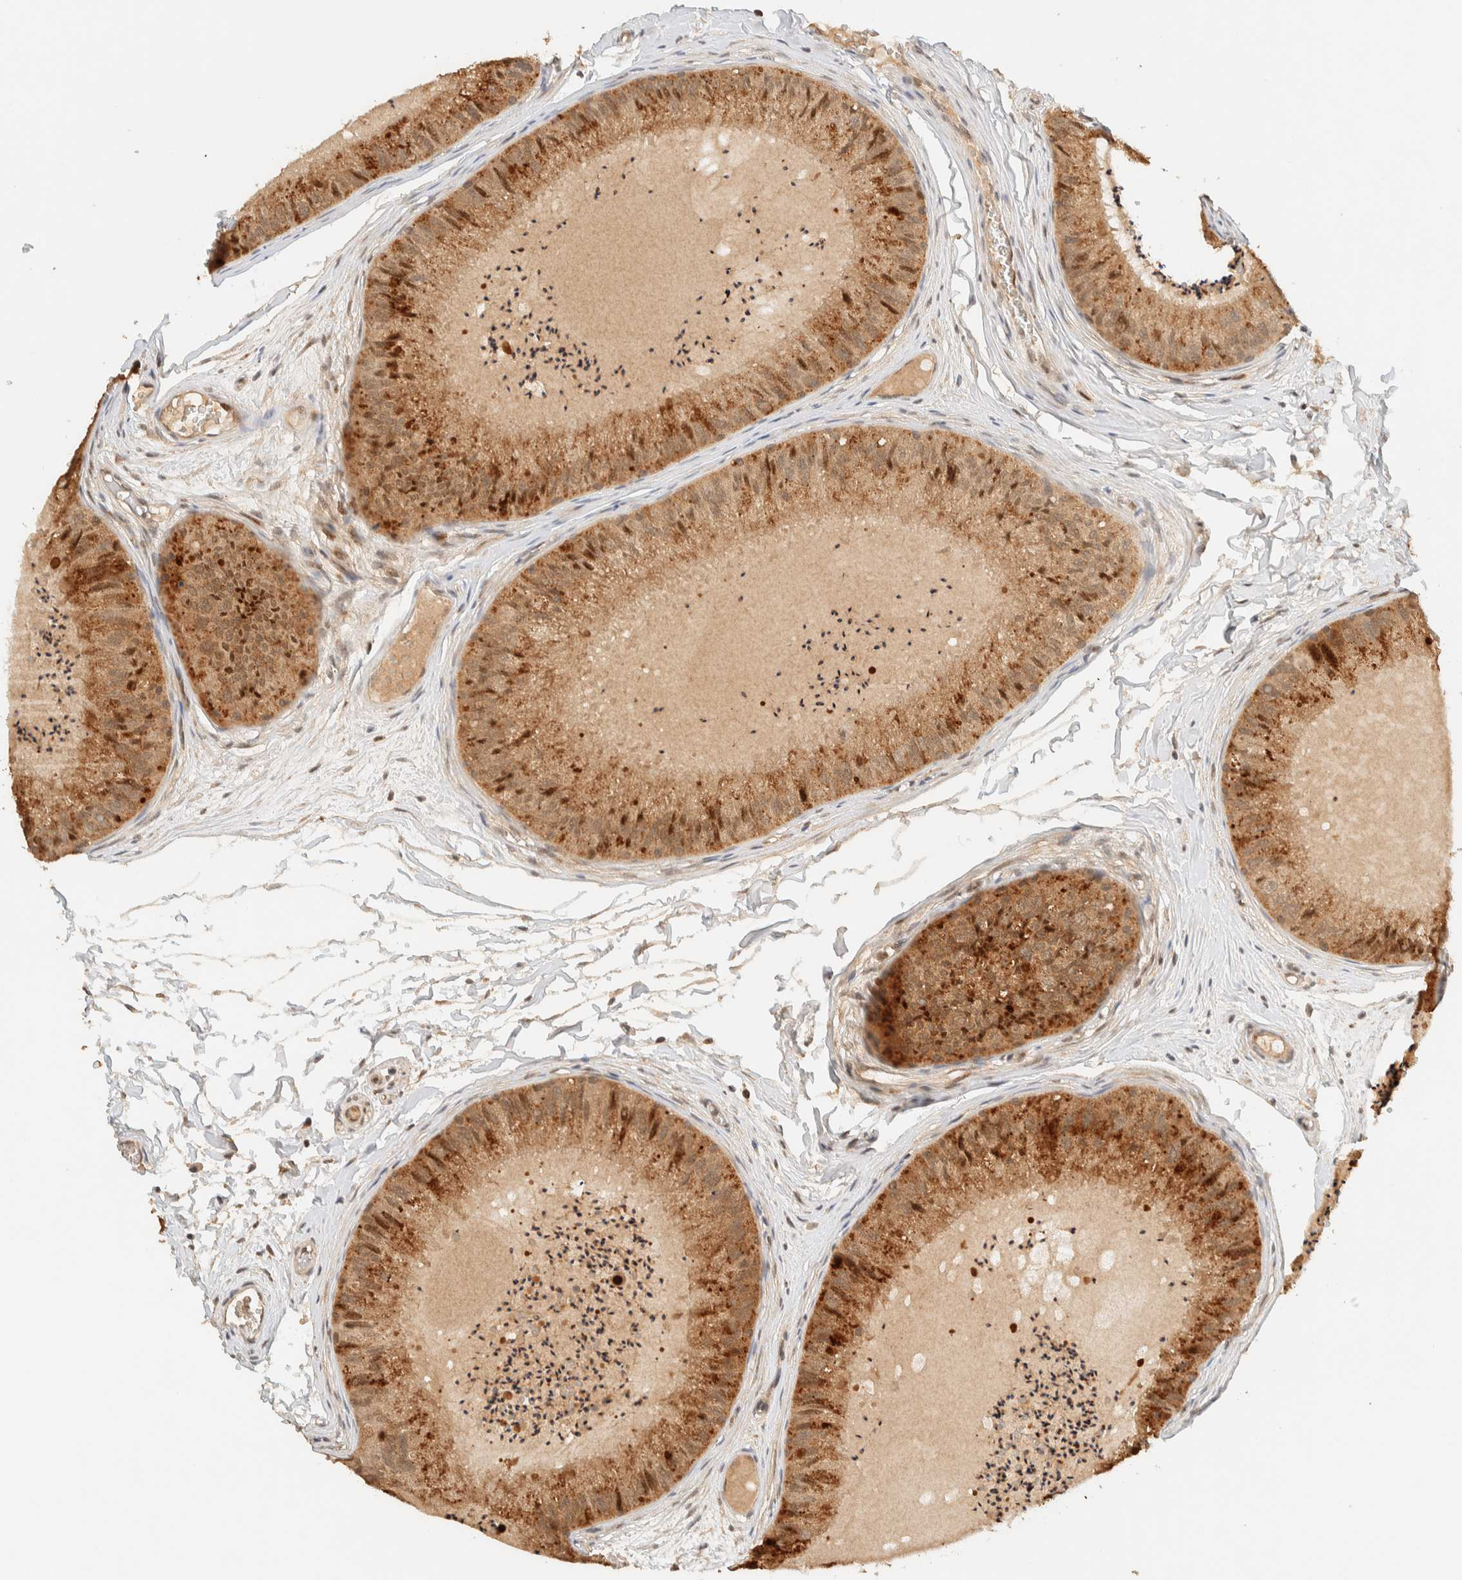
{"staining": {"intensity": "moderate", "quantity": ">75%", "location": "cytoplasmic/membranous"}, "tissue": "epididymis", "cell_type": "Glandular cells", "image_type": "normal", "snomed": [{"axis": "morphology", "description": "Normal tissue, NOS"}, {"axis": "topography", "description": "Epididymis"}], "caption": "There is medium levels of moderate cytoplasmic/membranous staining in glandular cells of unremarkable epididymis, as demonstrated by immunohistochemical staining (brown color).", "gene": "ZBTB34", "patient": {"sex": "male", "age": 31}}